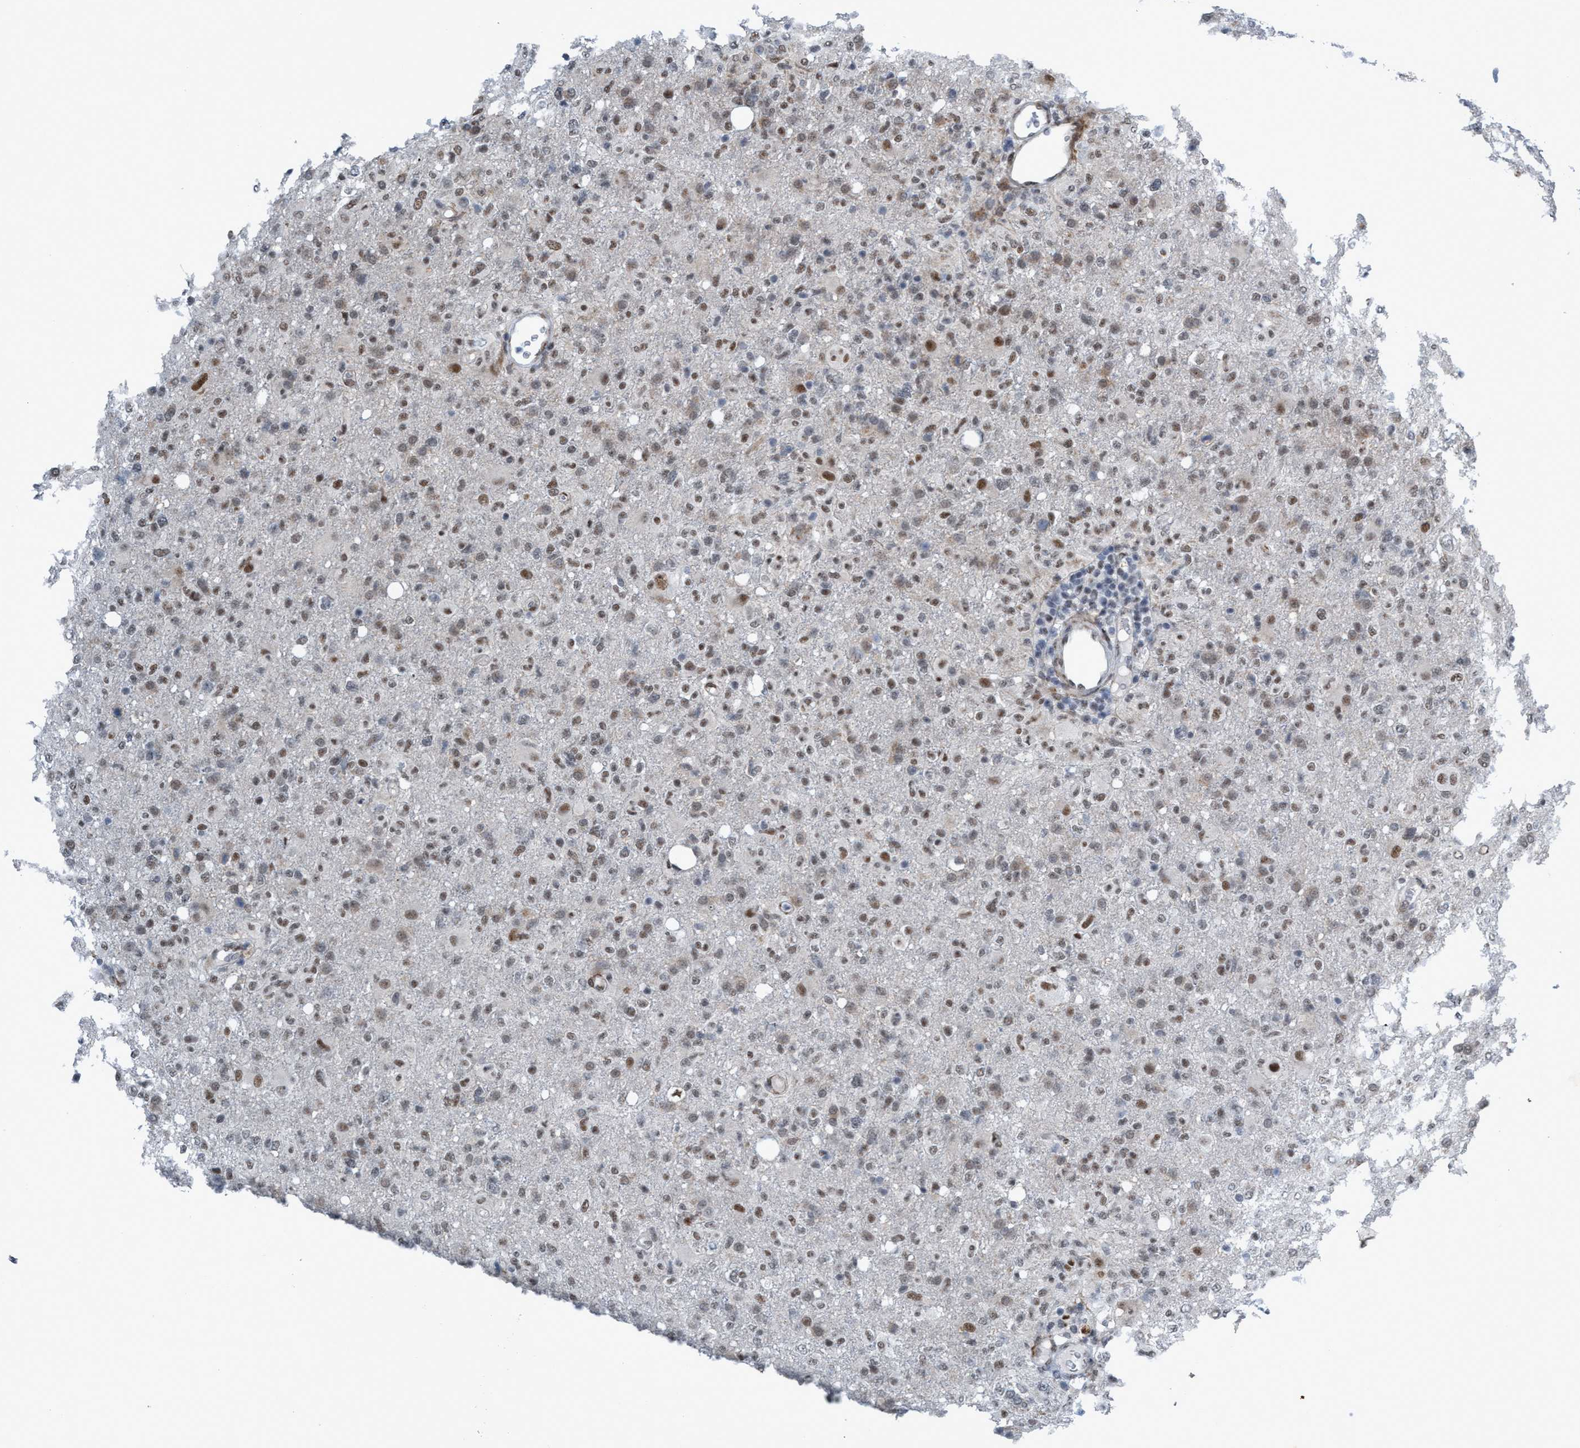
{"staining": {"intensity": "weak", "quantity": ">75%", "location": "nuclear"}, "tissue": "glioma", "cell_type": "Tumor cells", "image_type": "cancer", "snomed": [{"axis": "morphology", "description": "Glioma, malignant, High grade"}, {"axis": "topography", "description": "Brain"}], "caption": "Brown immunohistochemical staining in human glioma demonstrates weak nuclear positivity in about >75% of tumor cells.", "gene": "CWC27", "patient": {"sex": "female", "age": 57}}